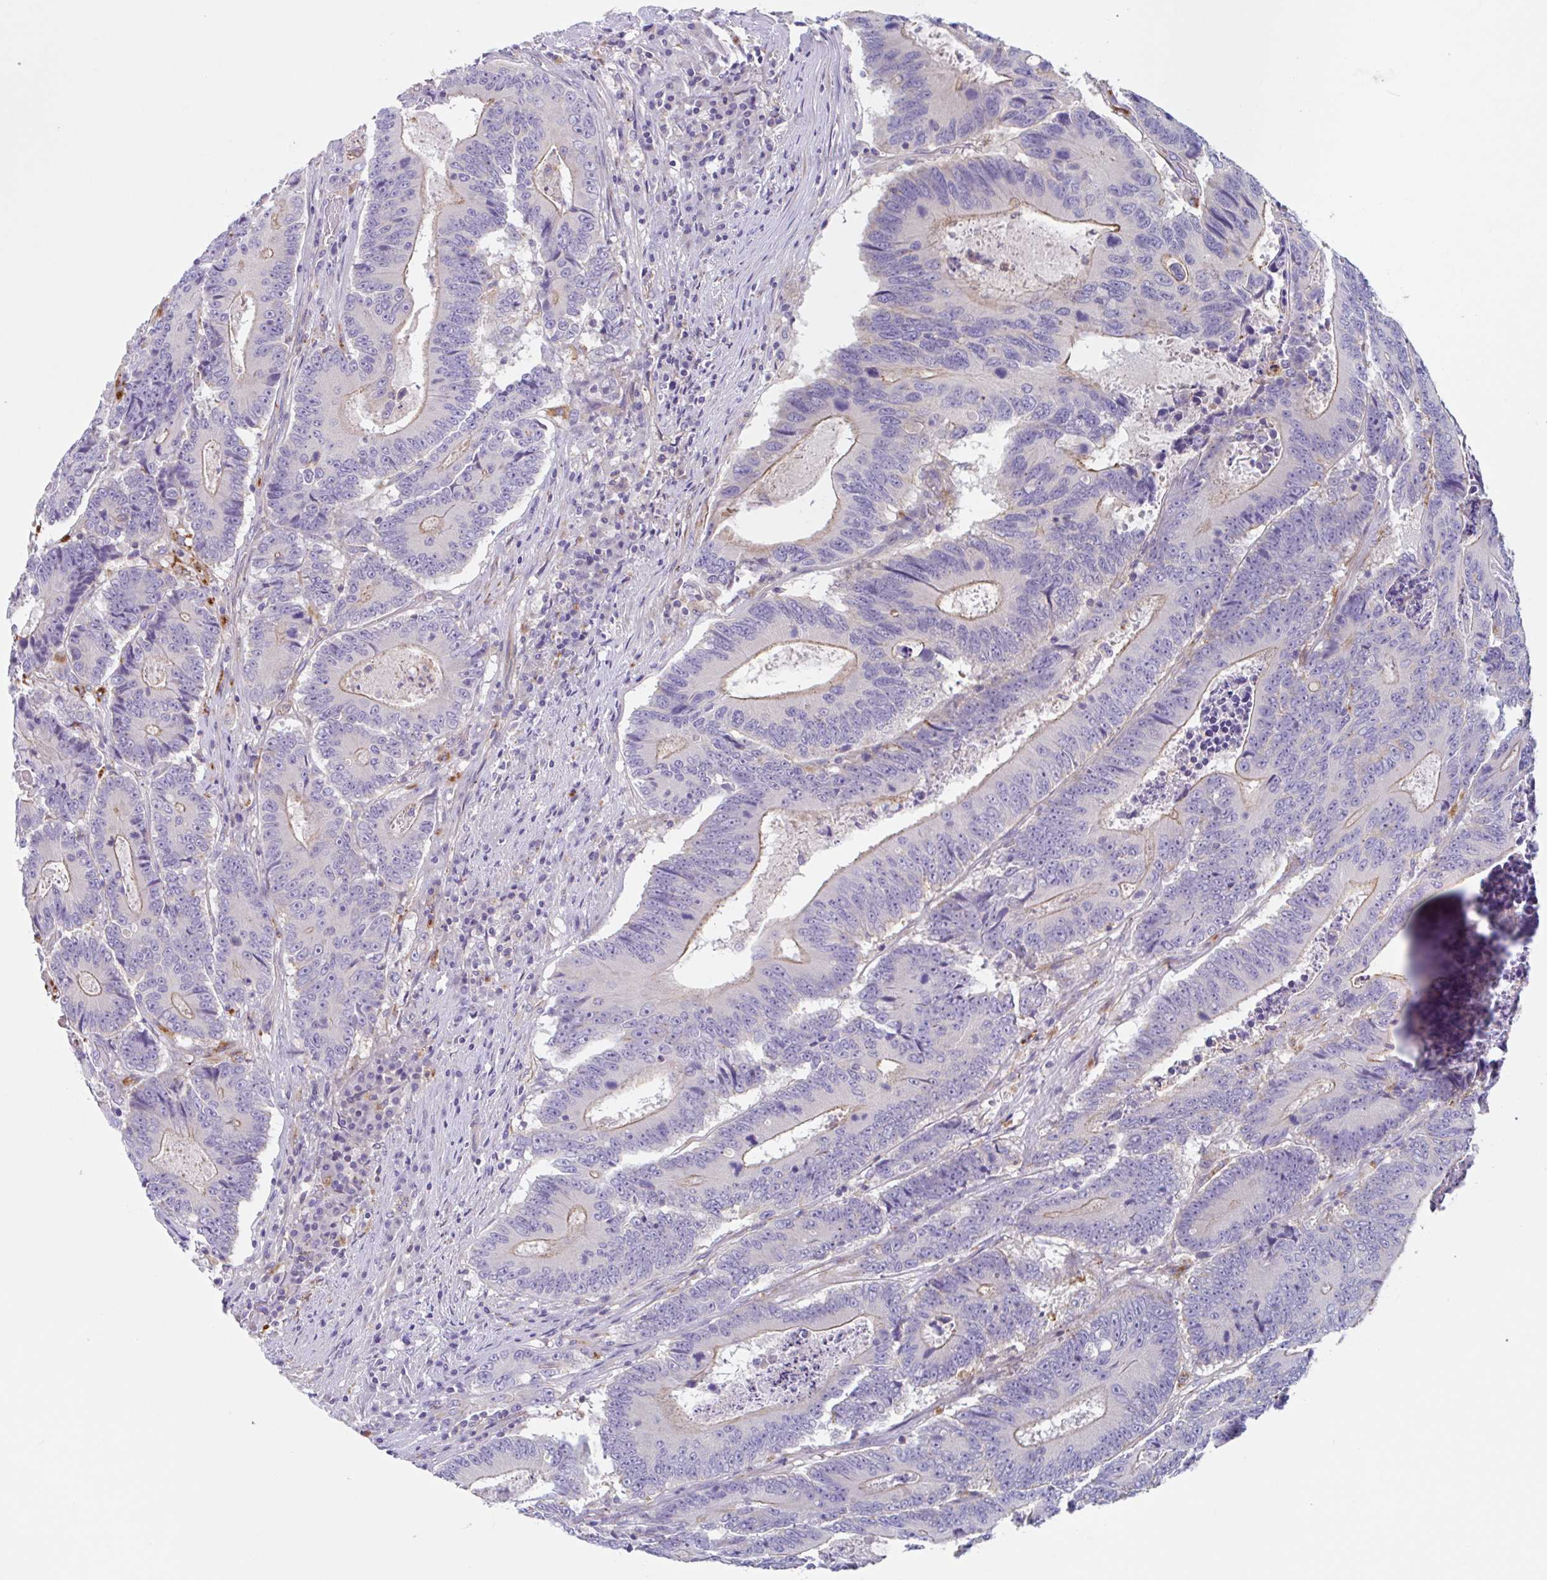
{"staining": {"intensity": "moderate", "quantity": "<25%", "location": "cytoplasmic/membranous"}, "tissue": "colorectal cancer", "cell_type": "Tumor cells", "image_type": "cancer", "snomed": [{"axis": "morphology", "description": "Adenocarcinoma, NOS"}, {"axis": "topography", "description": "Colon"}], "caption": "A histopathology image of human colorectal cancer stained for a protein shows moderate cytoplasmic/membranous brown staining in tumor cells.", "gene": "LENG9", "patient": {"sex": "male", "age": 83}}